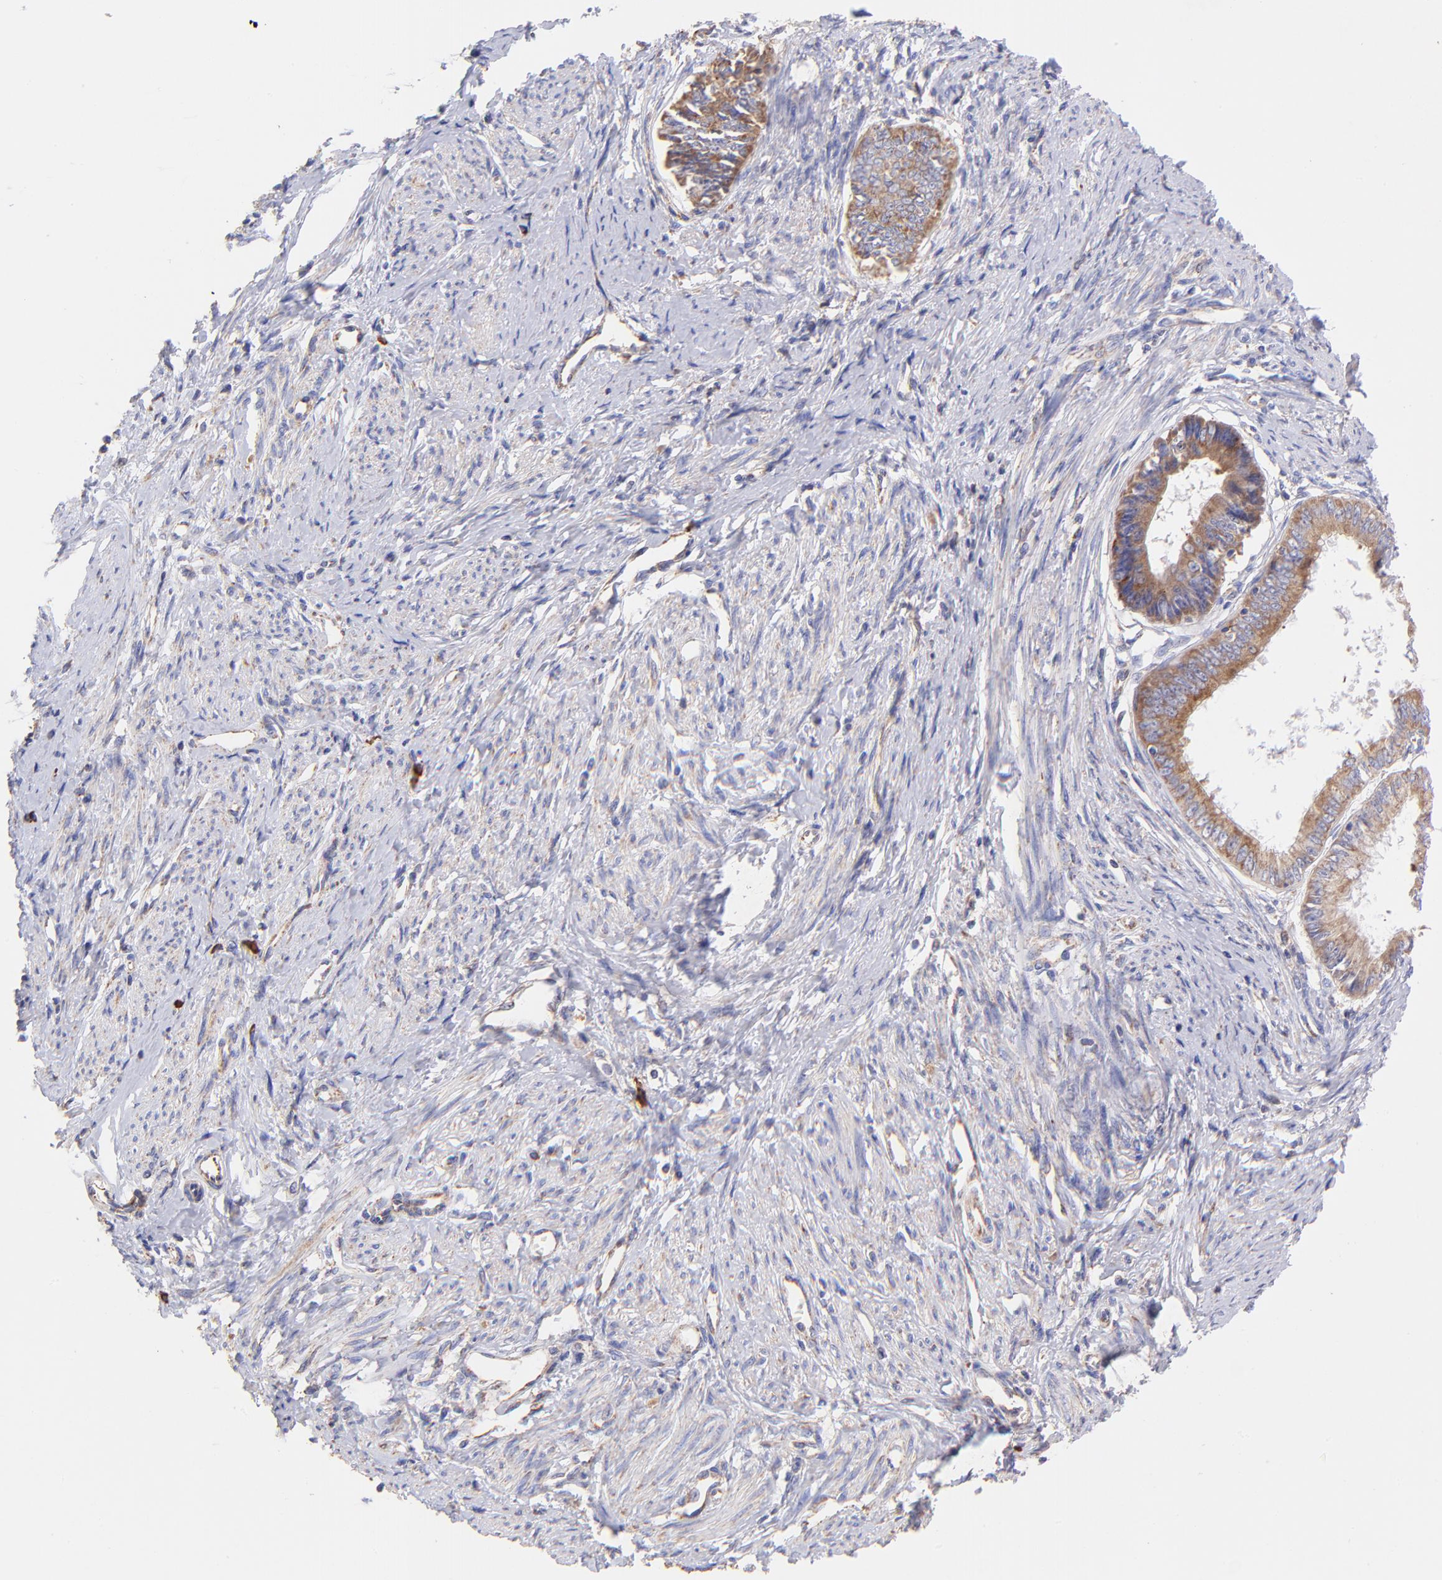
{"staining": {"intensity": "weak", "quantity": ">75%", "location": "cytoplasmic/membranous"}, "tissue": "endometrial cancer", "cell_type": "Tumor cells", "image_type": "cancer", "snomed": [{"axis": "morphology", "description": "Adenocarcinoma, NOS"}, {"axis": "topography", "description": "Endometrium"}], "caption": "Brown immunohistochemical staining in human endometrial cancer reveals weak cytoplasmic/membranous staining in about >75% of tumor cells.", "gene": "PREX1", "patient": {"sex": "female", "age": 76}}